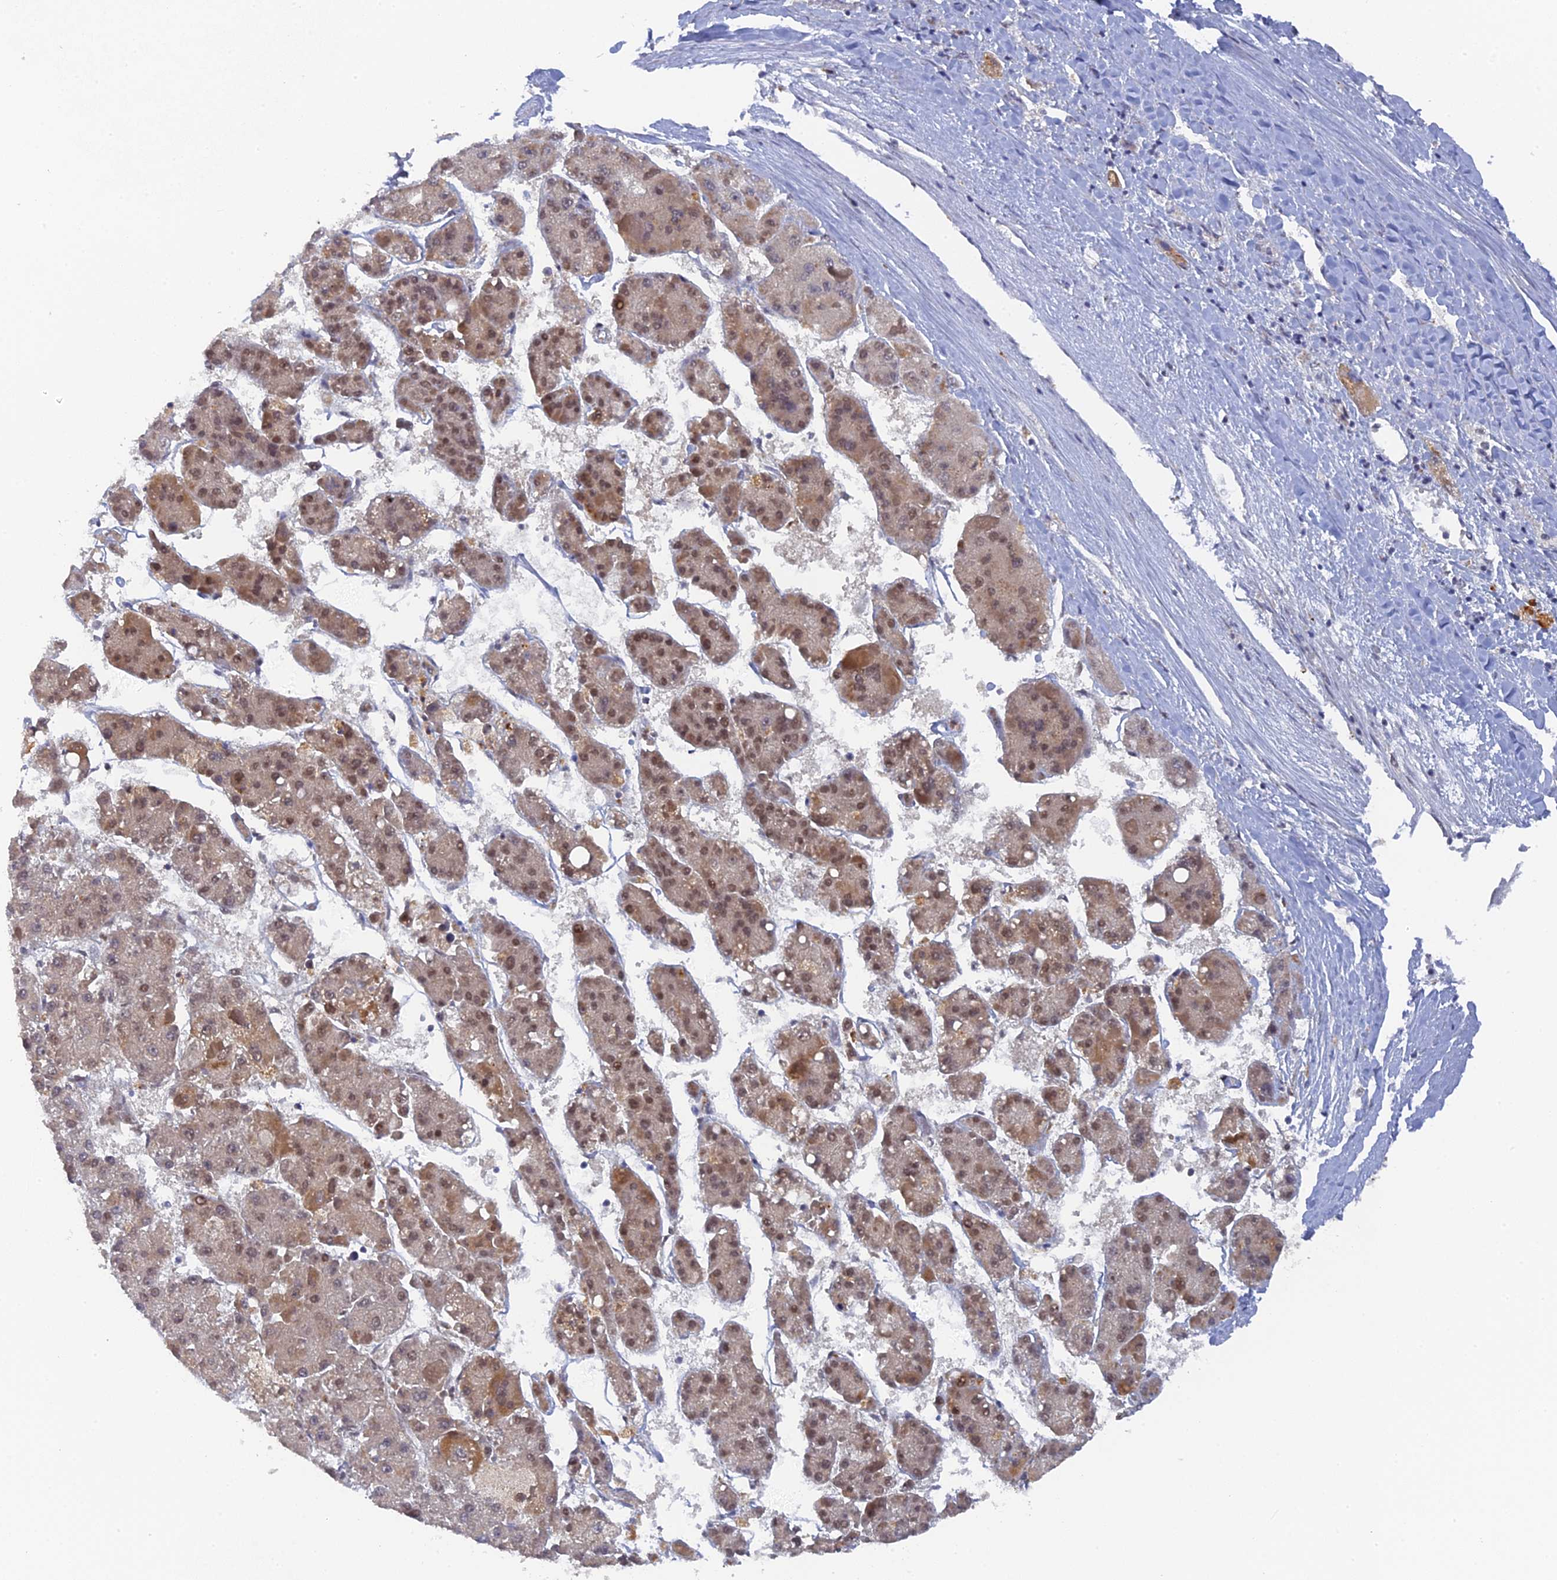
{"staining": {"intensity": "moderate", "quantity": ">75%", "location": "nuclear"}, "tissue": "liver cancer", "cell_type": "Tumor cells", "image_type": "cancer", "snomed": [{"axis": "morphology", "description": "Carcinoma, Hepatocellular, NOS"}, {"axis": "topography", "description": "Liver"}], "caption": "Immunohistochemistry of liver cancer (hepatocellular carcinoma) shows medium levels of moderate nuclear positivity in approximately >75% of tumor cells. (Stains: DAB (3,3'-diaminobenzidine) in brown, nuclei in blue, Microscopy: brightfield microscopy at high magnification).", "gene": "MIGA2", "patient": {"sex": "female", "age": 73}}